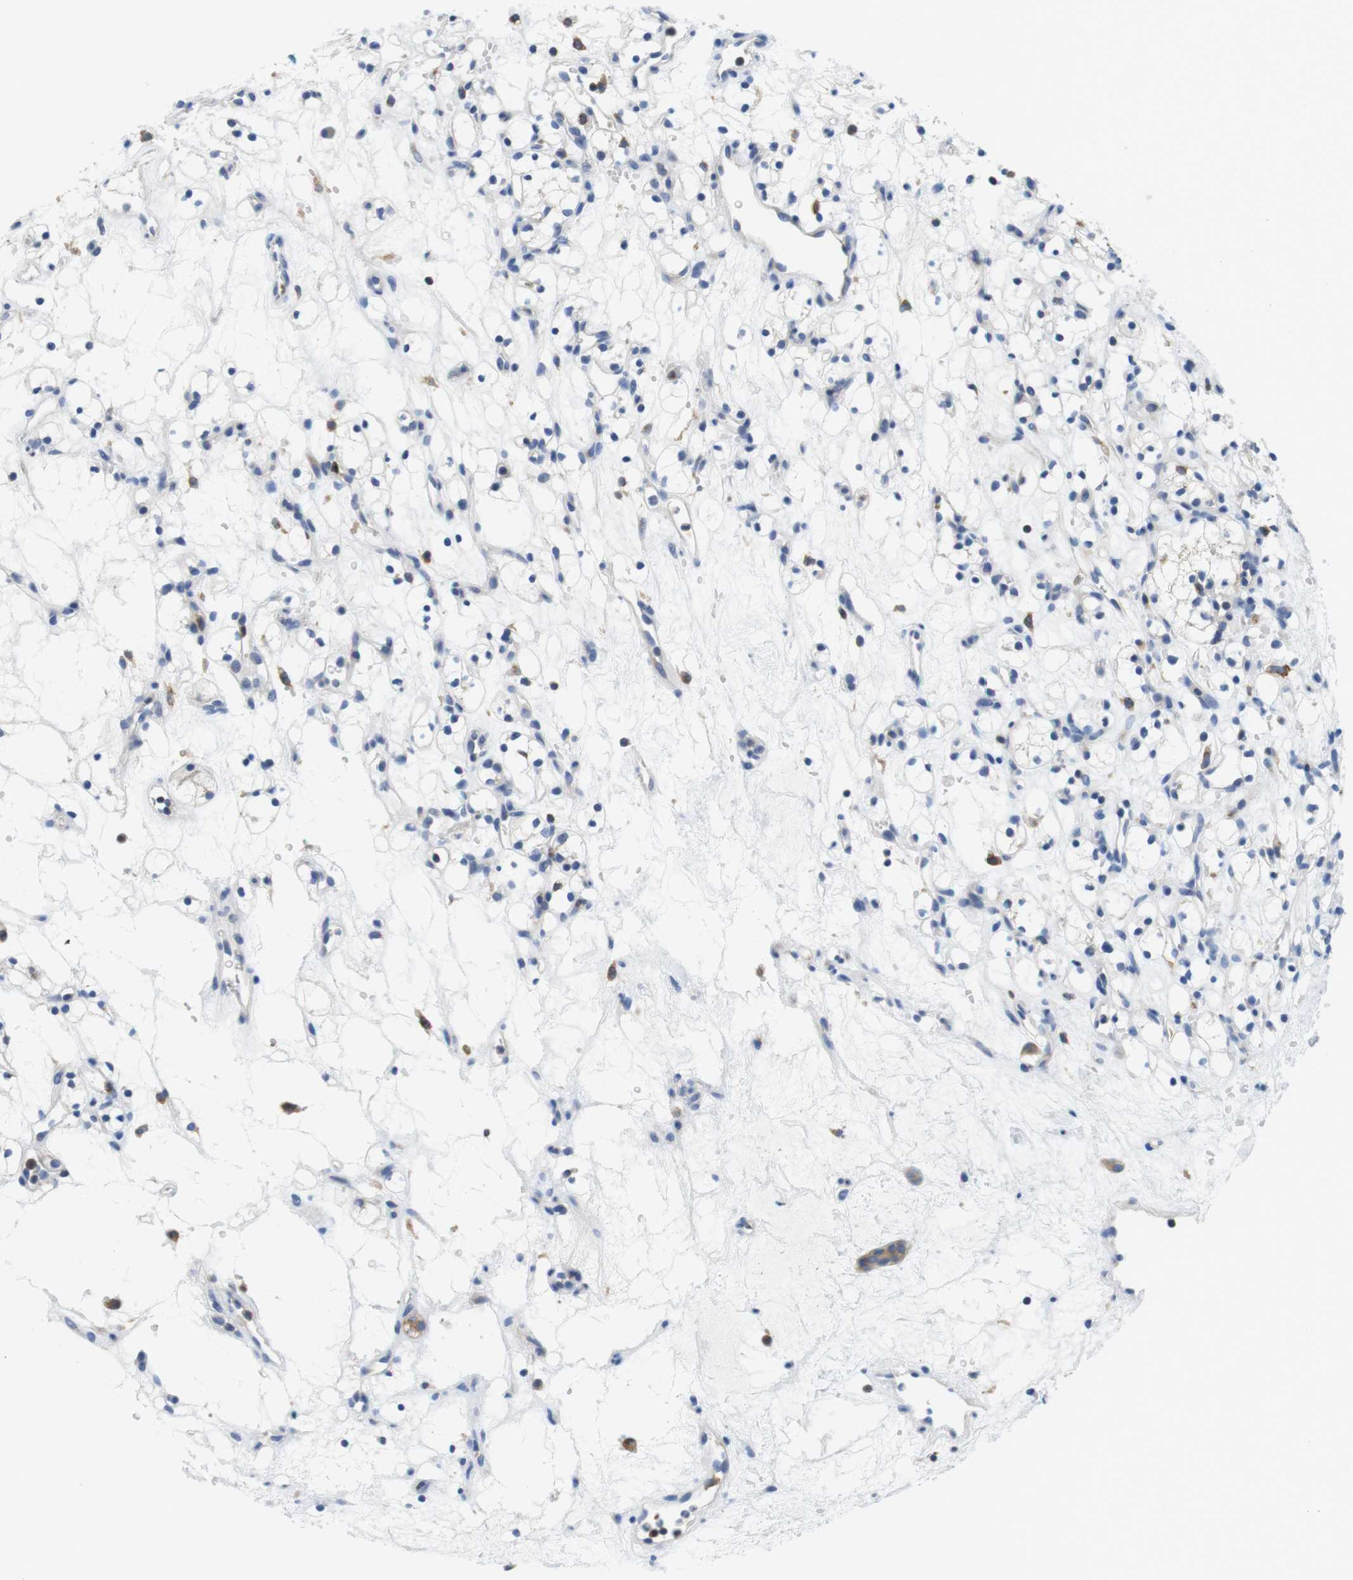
{"staining": {"intensity": "negative", "quantity": "none", "location": "none"}, "tissue": "renal cancer", "cell_type": "Tumor cells", "image_type": "cancer", "snomed": [{"axis": "morphology", "description": "Adenocarcinoma, NOS"}, {"axis": "topography", "description": "Kidney"}], "caption": "Immunohistochemistry (IHC) histopathology image of neoplastic tissue: human renal cancer (adenocarcinoma) stained with DAB demonstrates no significant protein positivity in tumor cells. (DAB immunohistochemistry visualized using brightfield microscopy, high magnification).", "gene": "CNGA2", "patient": {"sex": "female", "age": 60}}